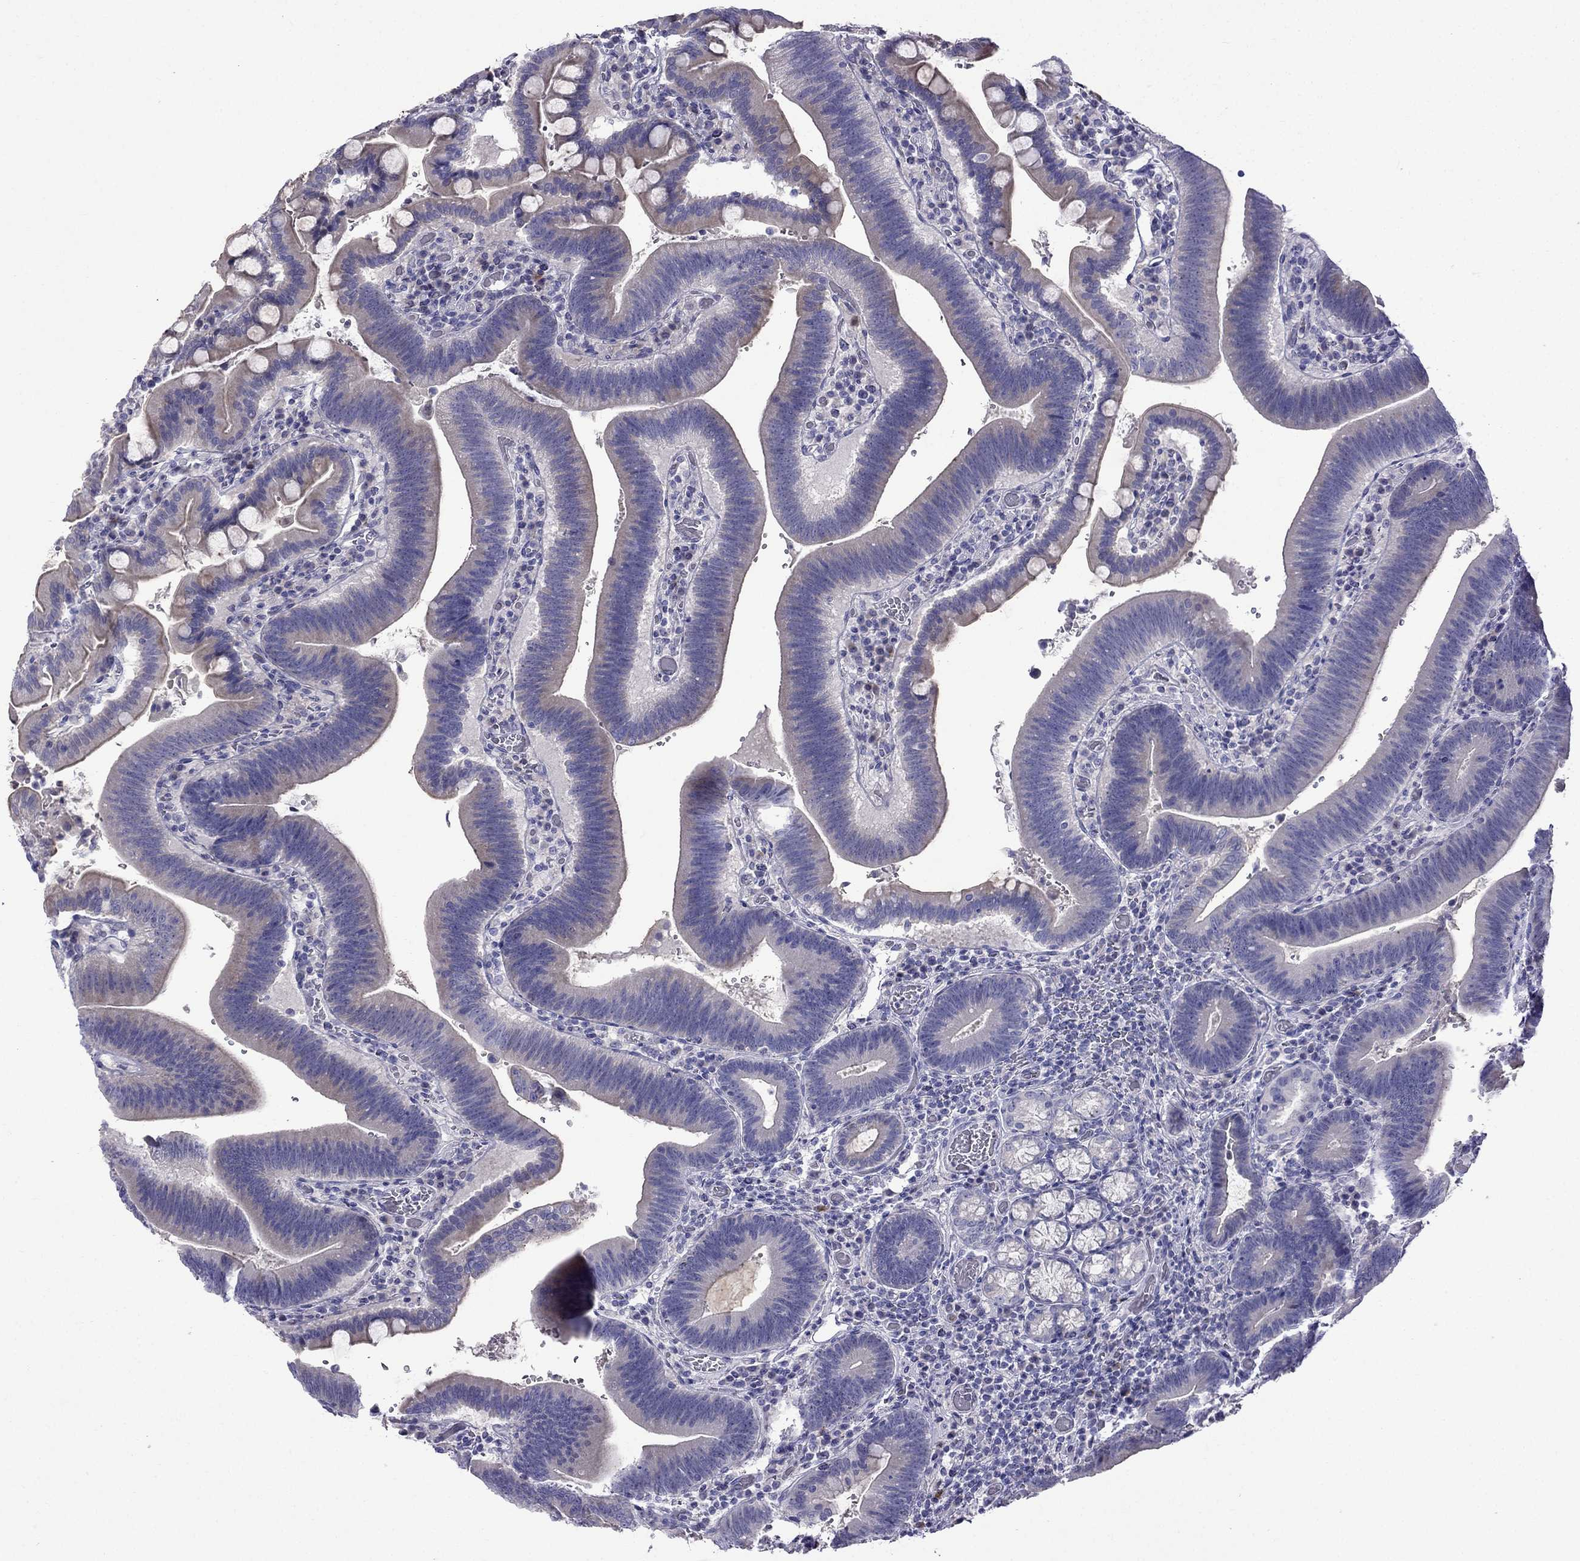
{"staining": {"intensity": "negative", "quantity": "none", "location": "none"}, "tissue": "duodenum", "cell_type": "Glandular cells", "image_type": "normal", "snomed": [{"axis": "morphology", "description": "Normal tissue, NOS"}, {"axis": "topography", "description": "Duodenum"}], "caption": "Human duodenum stained for a protein using IHC demonstrates no staining in glandular cells.", "gene": "PATE1", "patient": {"sex": "female", "age": 62}}